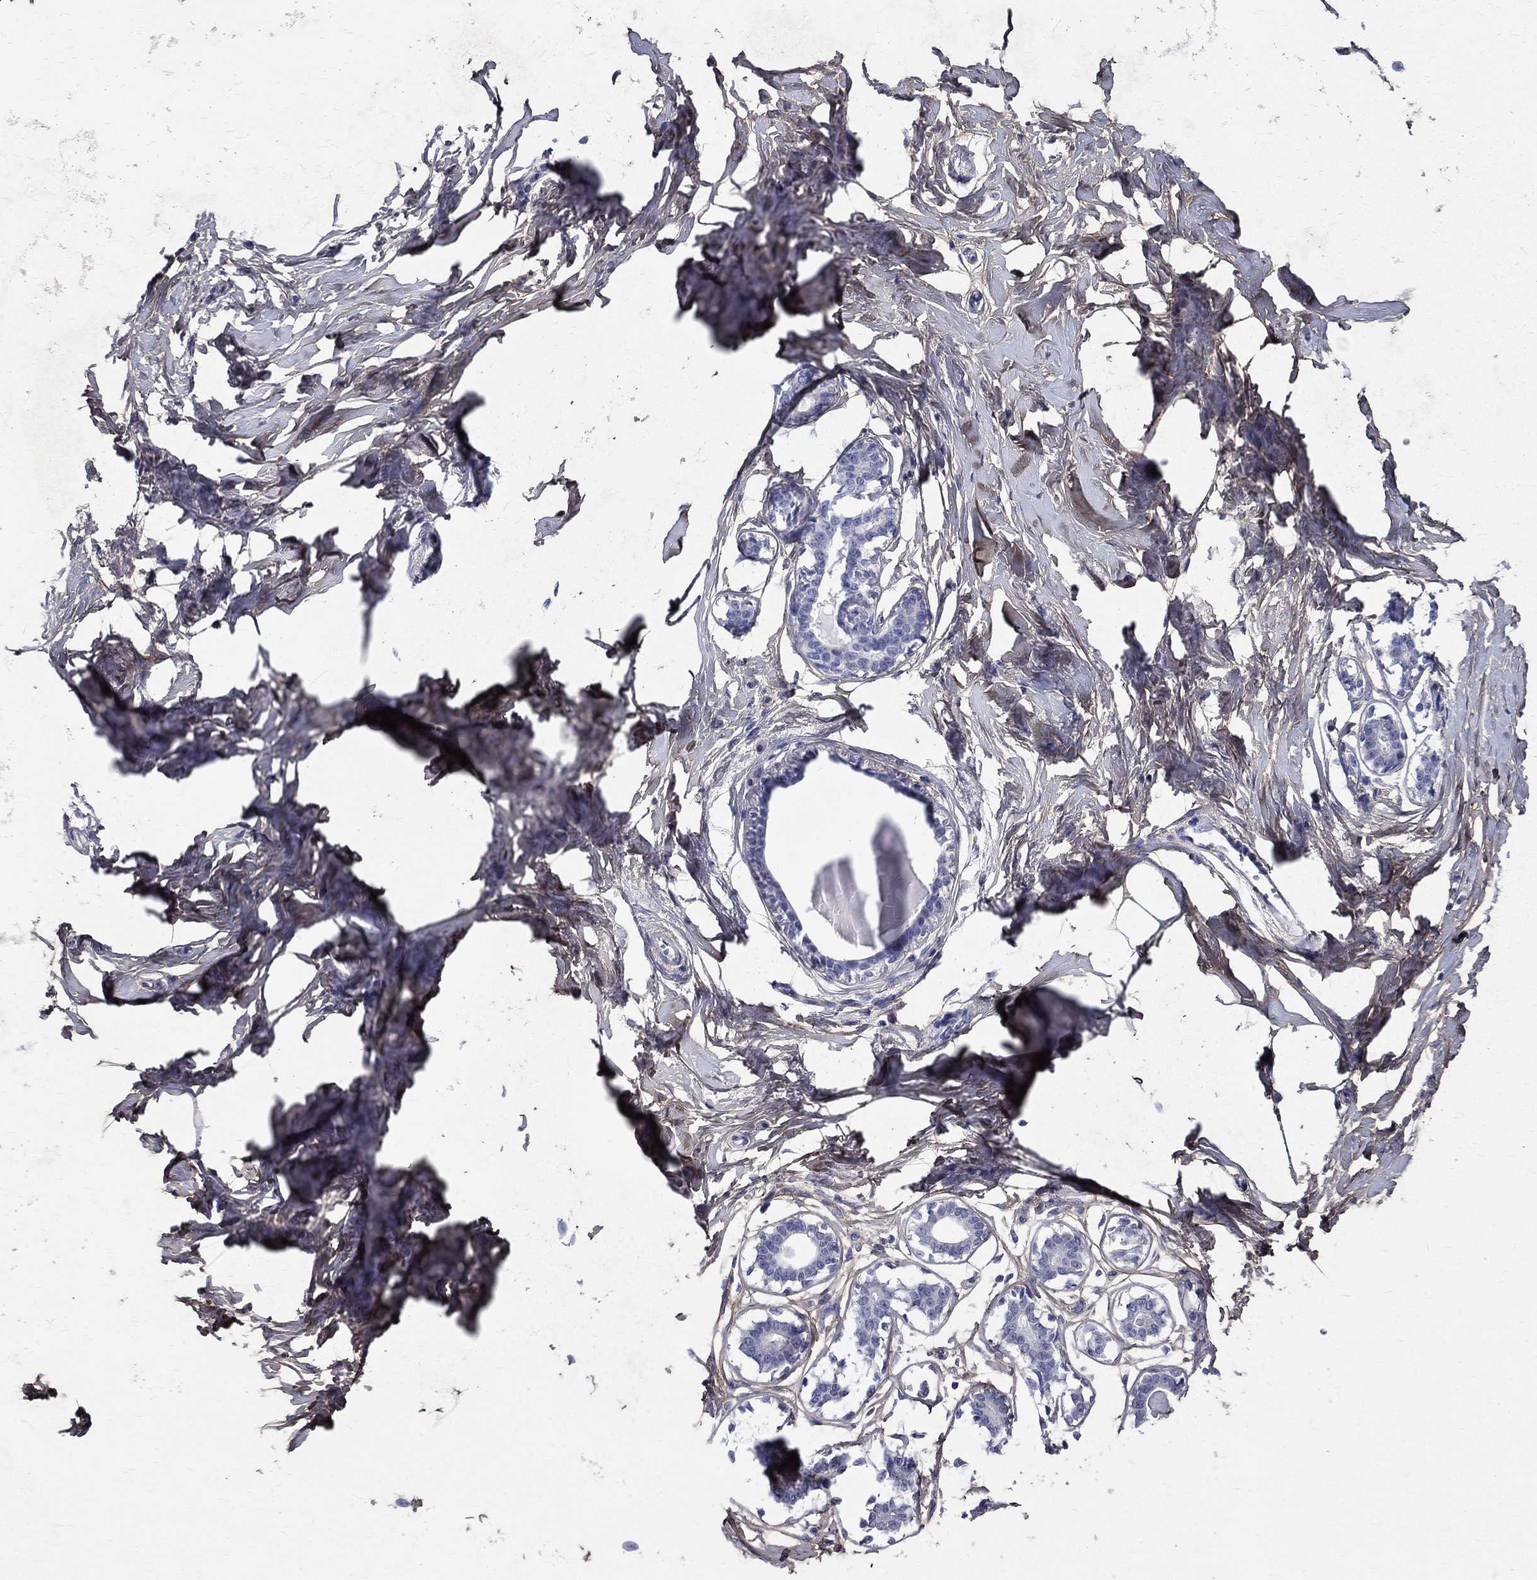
{"staining": {"intensity": "negative", "quantity": "none", "location": "none"}, "tissue": "breast", "cell_type": "Glandular cells", "image_type": "normal", "snomed": [{"axis": "morphology", "description": "Normal tissue, NOS"}, {"axis": "morphology", "description": "Lobular carcinoma, in situ"}, {"axis": "topography", "description": "Breast"}], "caption": "The IHC photomicrograph has no significant expression in glandular cells of breast.", "gene": "ANXA10", "patient": {"sex": "female", "age": 35}}